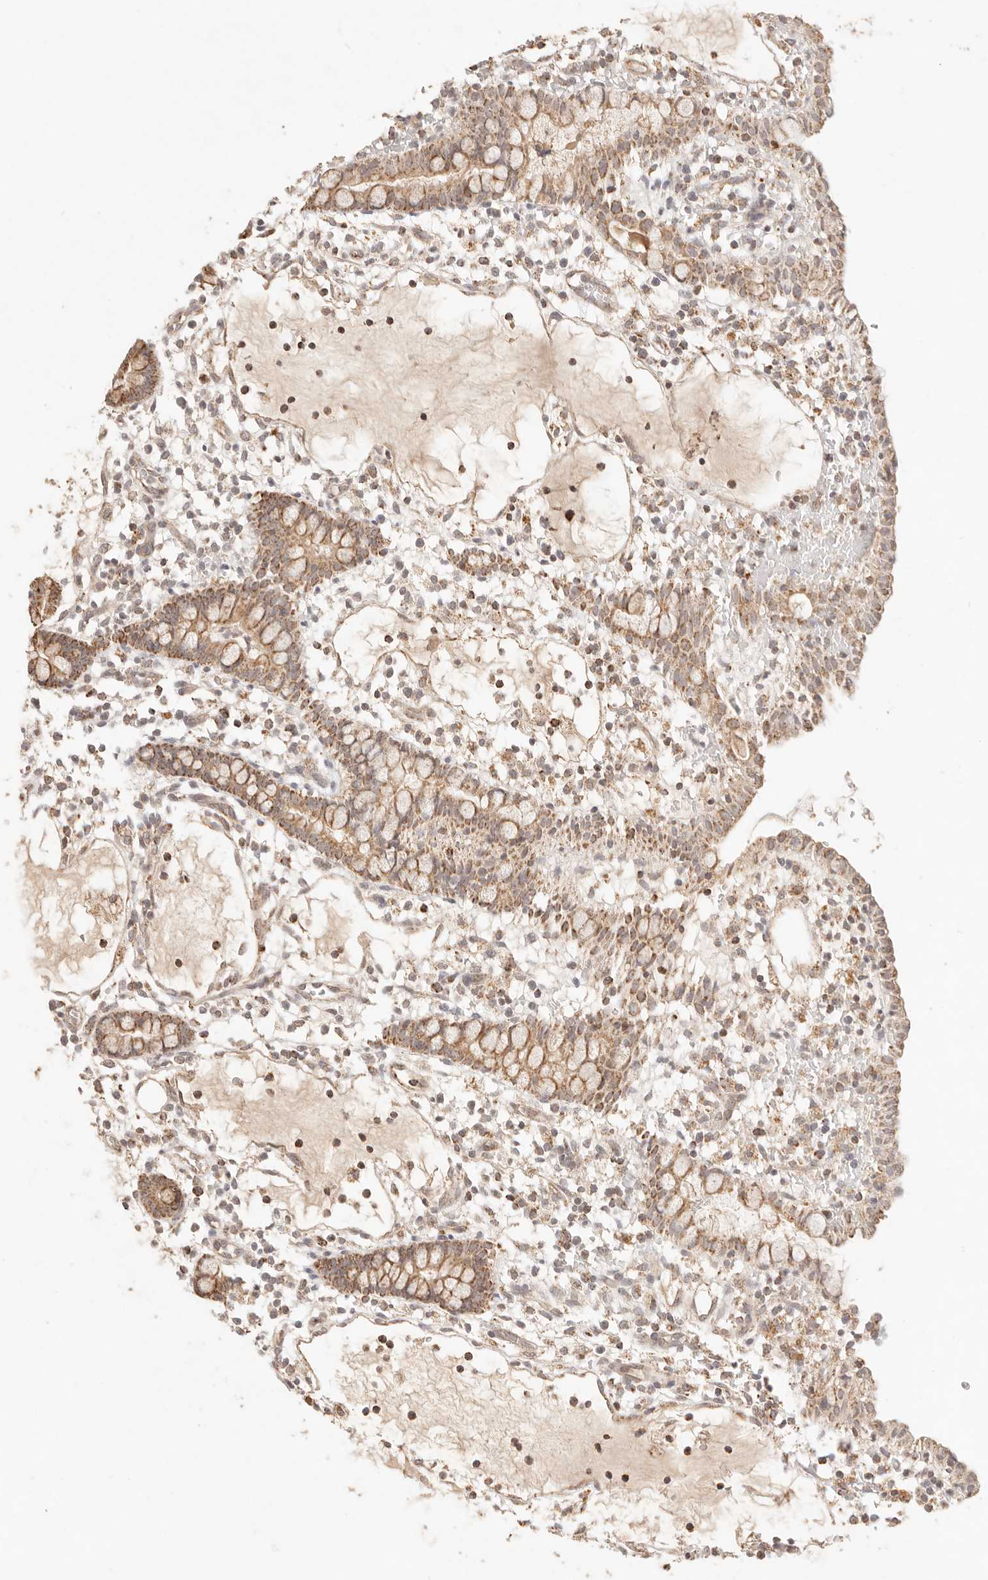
{"staining": {"intensity": "moderate", "quantity": ">75%", "location": "cytoplasmic/membranous"}, "tissue": "small intestine", "cell_type": "Glandular cells", "image_type": "normal", "snomed": [{"axis": "morphology", "description": "Normal tissue, NOS"}, {"axis": "morphology", "description": "Developmental malformation"}, {"axis": "topography", "description": "Small intestine"}], "caption": "A photomicrograph of small intestine stained for a protein demonstrates moderate cytoplasmic/membranous brown staining in glandular cells.", "gene": "CPLANE2", "patient": {"sex": "male"}}